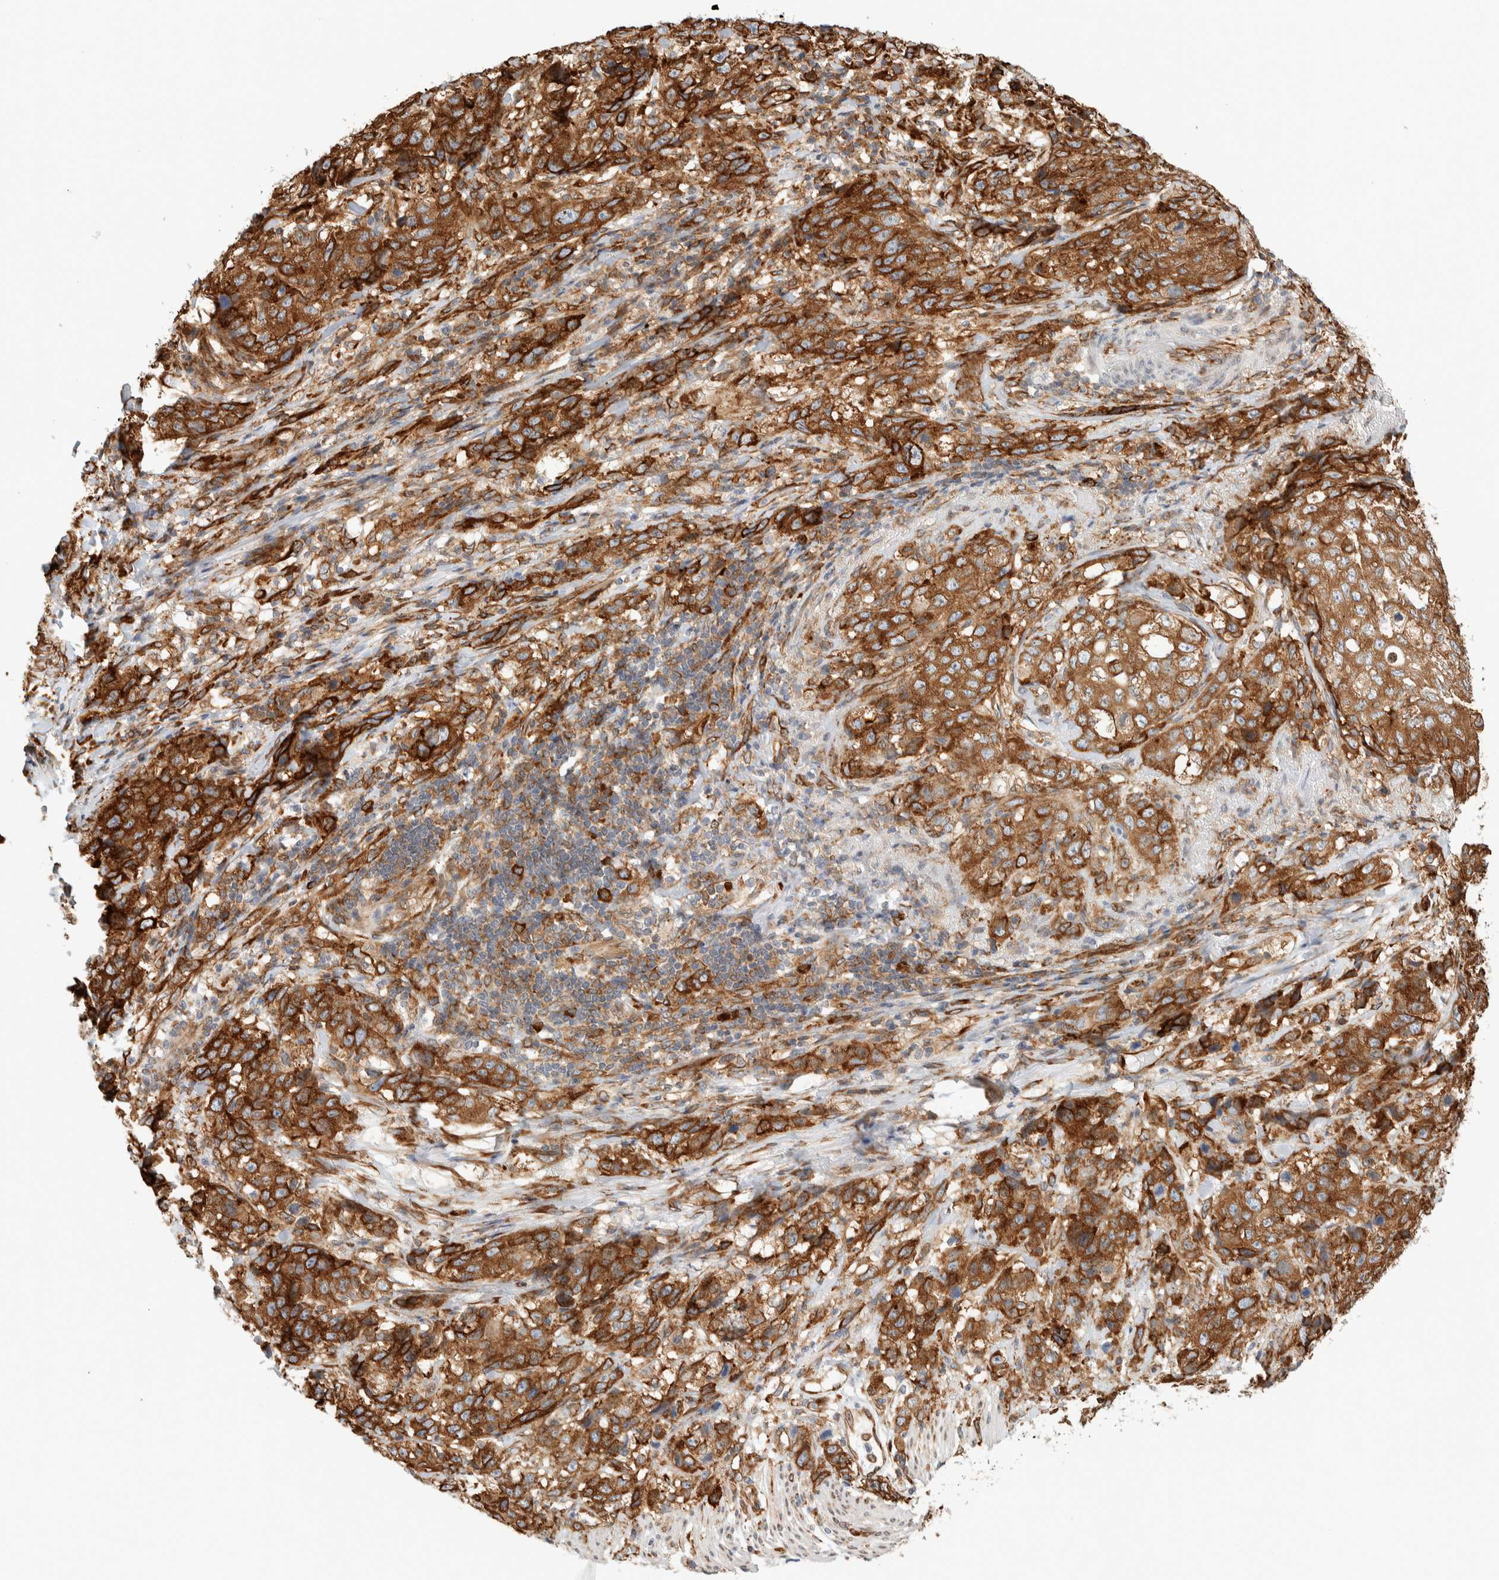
{"staining": {"intensity": "strong", "quantity": ">75%", "location": "cytoplasmic/membranous"}, "tissue": "stomach cancer", "cell_type": "Tumor cells", "image_type": "cancer", "snomed": [{"axis": "morphology", "description": "Adenocarcinoma, NOS"}, {"axis": "topography", "description": "Stomach"}], "caption": "A brown stain labels strong cytoplasmic/membranous positivity of a protein in human stomach cancer (adenocarcinoma) tumor cells.", "gene": "LLGL2", "patient": {"sex": "male", "age": 48}}